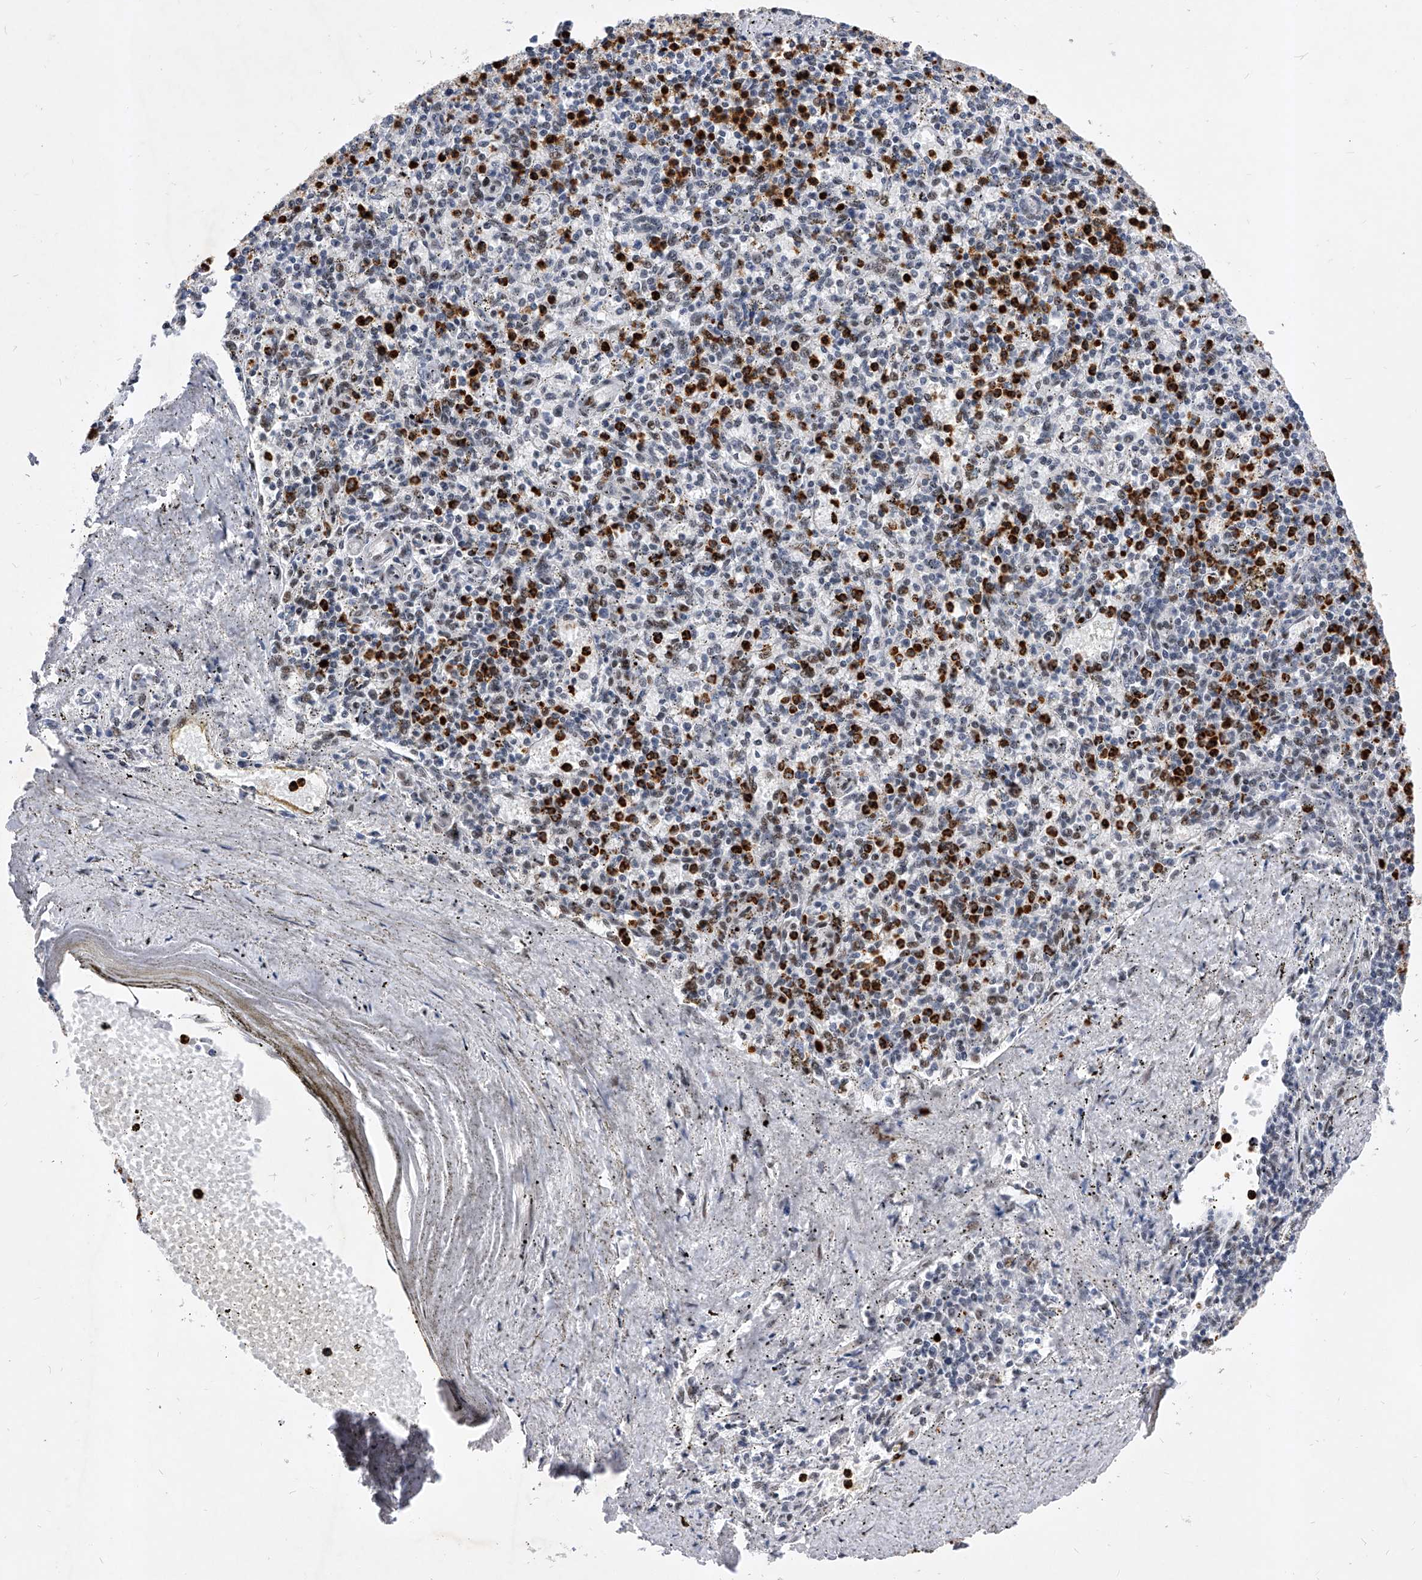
{"staining": {"intensity": "strong", "quantity": "25%-75%", "location": "cytoplasmic/membranous"}, "tissue": "spleen", "cell_type": "Cells in red pulp", "image_type": "normal", "snomed": [{"axis": "morphology", "description": "Normal tissue, NOS"}, {"axis": "topography", "description": "Spleen"}], "caption": "Immunohistochemistry image of unremarkable human spleen stained for a protein (brown), which reveals high levels of strong cytoplasmic/membranous positivity in about 25%-75% of cells in red pulp.", "gene": "TESK2", "patient": {"sex": "male", "age": 72}}